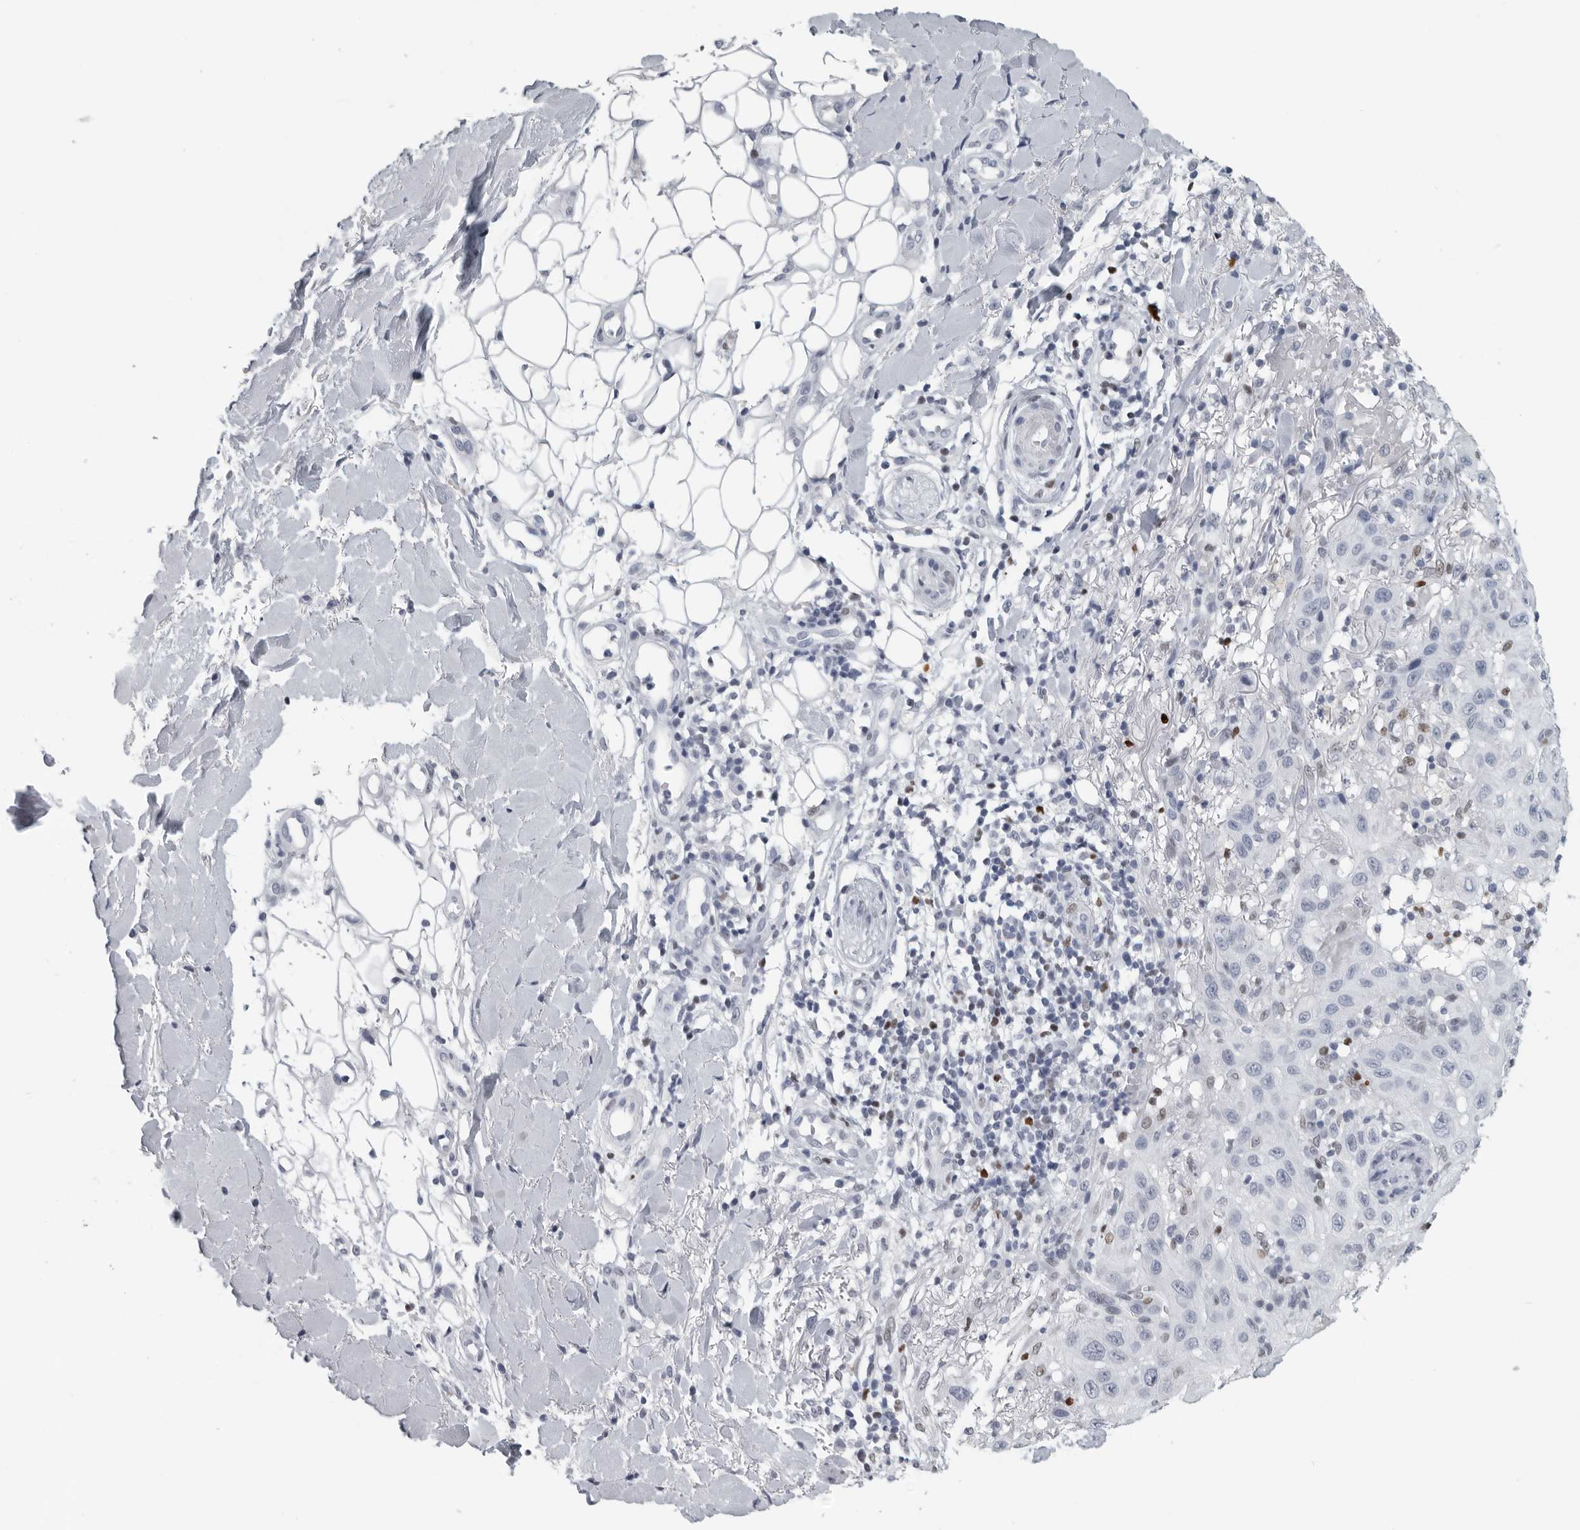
{"staining": {"intensity": "negative", "quantity": "none", "location": "none"}, "tissue": "skin cancer", "cell_type": "Tumor cells", "image_type": "cancer", "snomed": [{"axis": "morphology", "description": "Normal tissue, NOS"}, {"axis": "morphology", "description": "Squamous cell carcinoma, NOS"}, {"axis": "topography", "description": "Skin"}], "caption": "This histopathology image is of skin squamous cell carcinoma stained with immunohistochemistry to label a protein in brown with the nuclei are counter-stained blue. There is no staining in tumor cells.", "gene": "SATB2", "patient": {"sex": "female", "age": 96}}